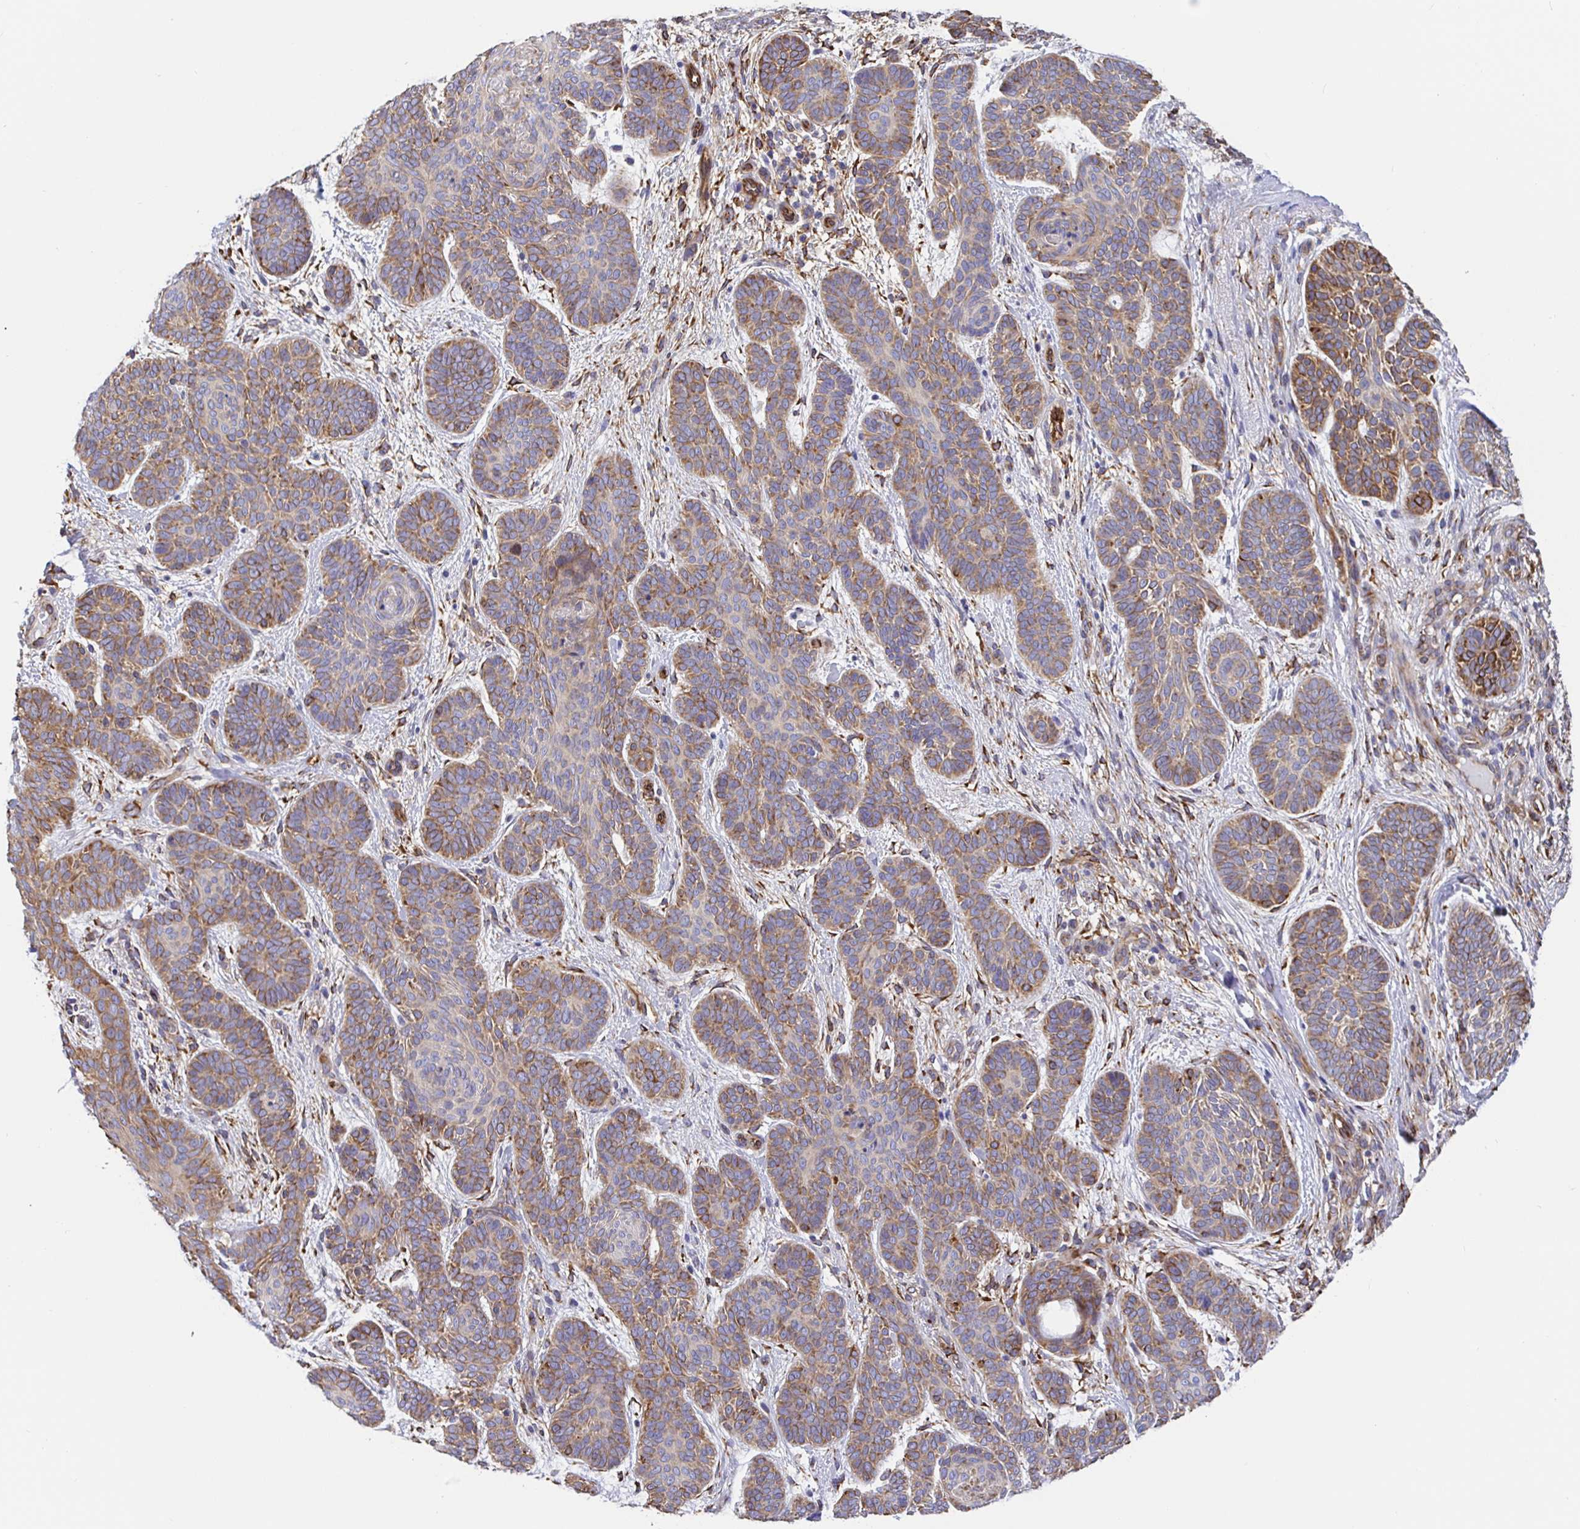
{"staining": {"intensity": "moderate", "quantity": ">75%", "location": "cytoplasmic/membranous"}, "tissue": "skin cancer", "cell_type": "Tumor cells", "image_type": "cancer", "snomed": [{"axis": "morphology", "description": "Basal cell carcinoma"}, {"axis": "topography", "description": "Skin"}], "caption": "DAB immunohistochemical staining of basal cell carcinoma (skin) exhibits moderate cytoplasmic/membranous protein staining in approximately >75% of tumor cells.", "gene": "MAOA", "patient": {"sex": "female", "age": 82}}